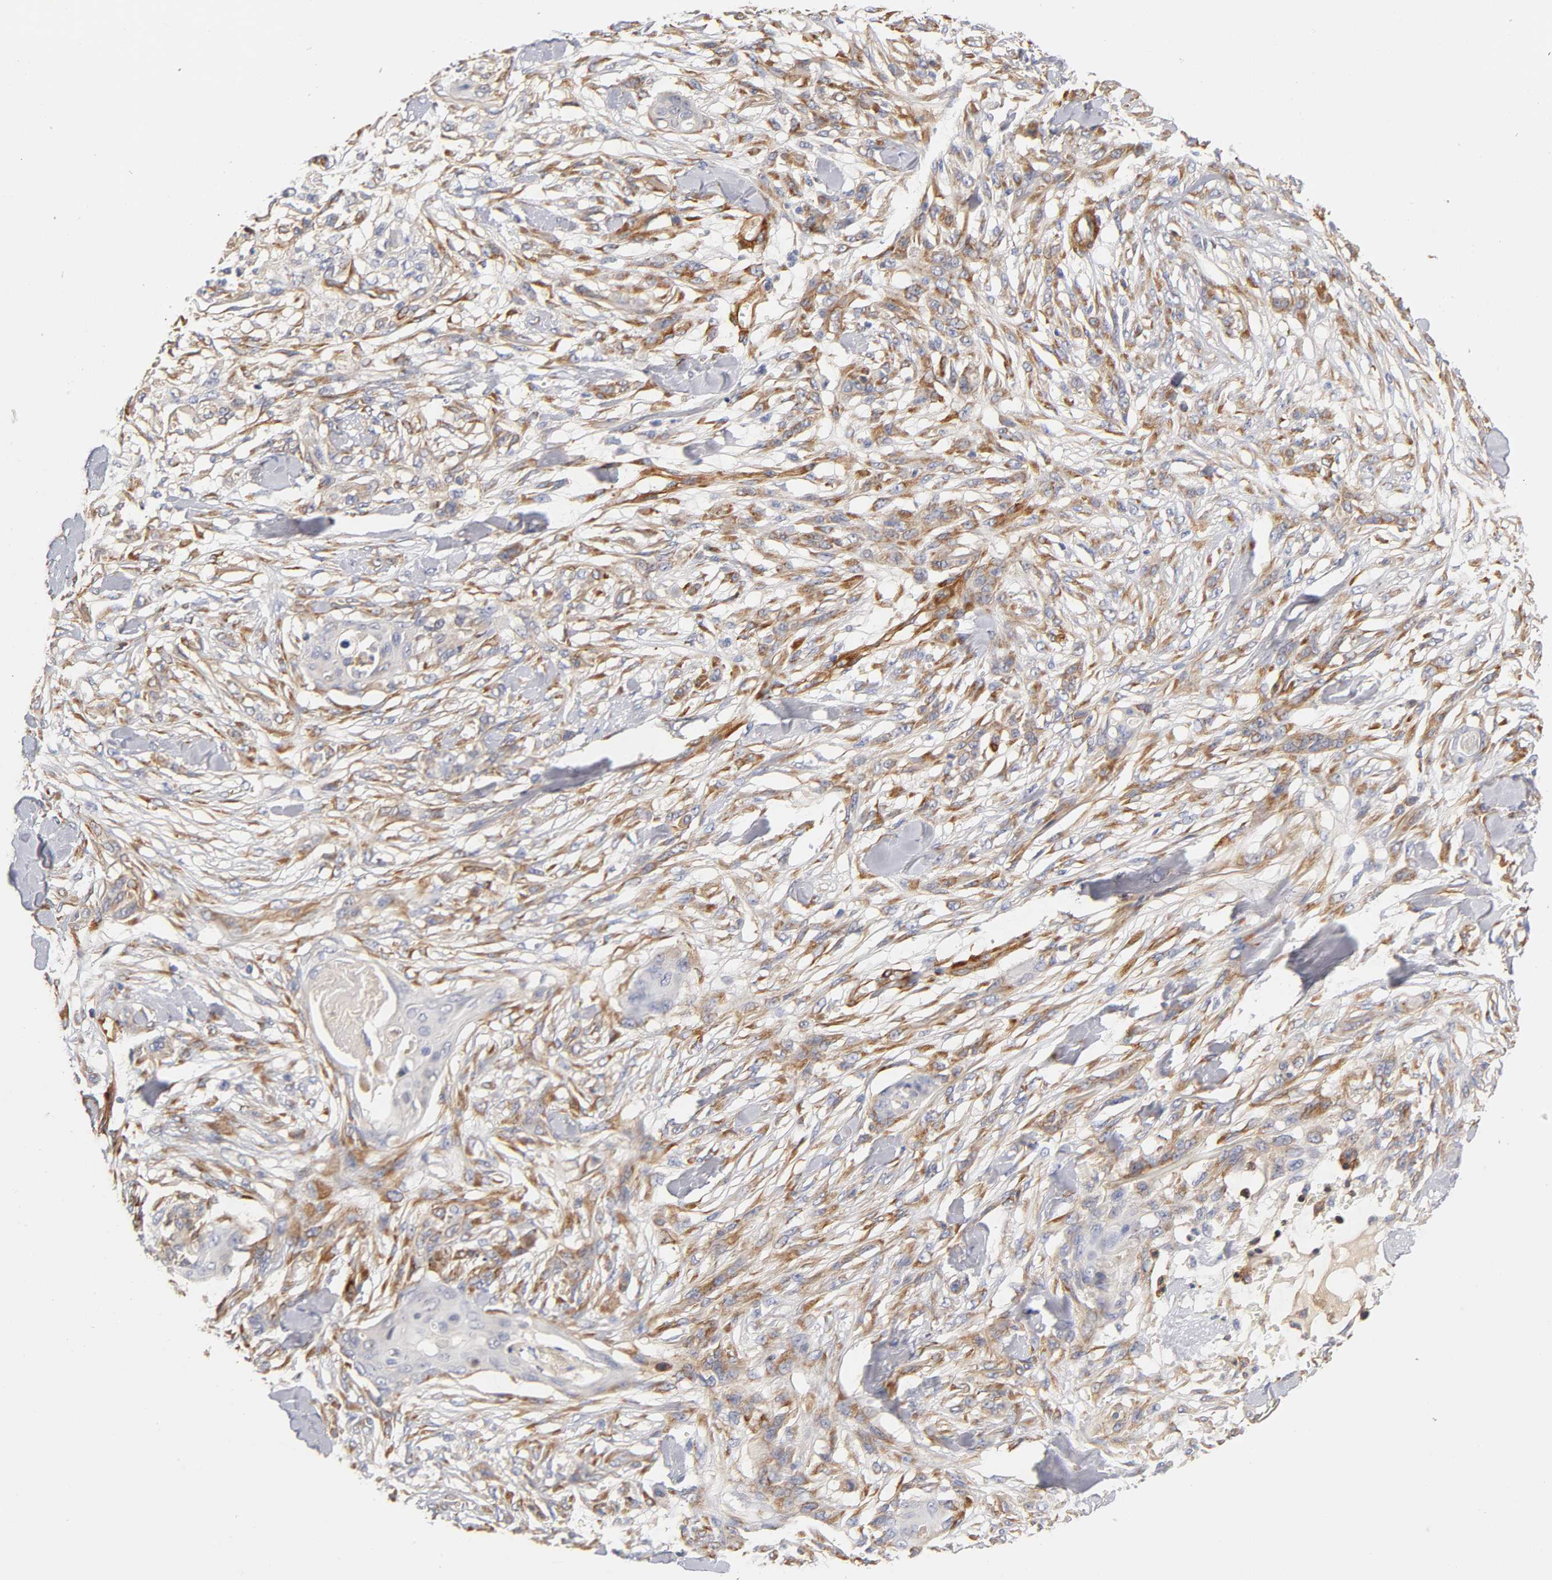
{"staining": {"intensity": "negative", "quantity": "none", "location": "none"}, "tissue": "skin cancer", "cell_type": "Tumor cells", "image_type": "cancer", "snomed": [{"axis": "morphology", "description": "Normal tissue, NOS"}, {"axis": "morphology", "description": "Squamous cell carcinoma, NOS"}, {"axis": "topography", "description": "Skin"}], "caption": "Image shows no protein expression in tumor cells of squamous cell carcinoma (skin) tissue.", "gene": "LAMB1", "patient": {"sex": "female", "age": 59}}